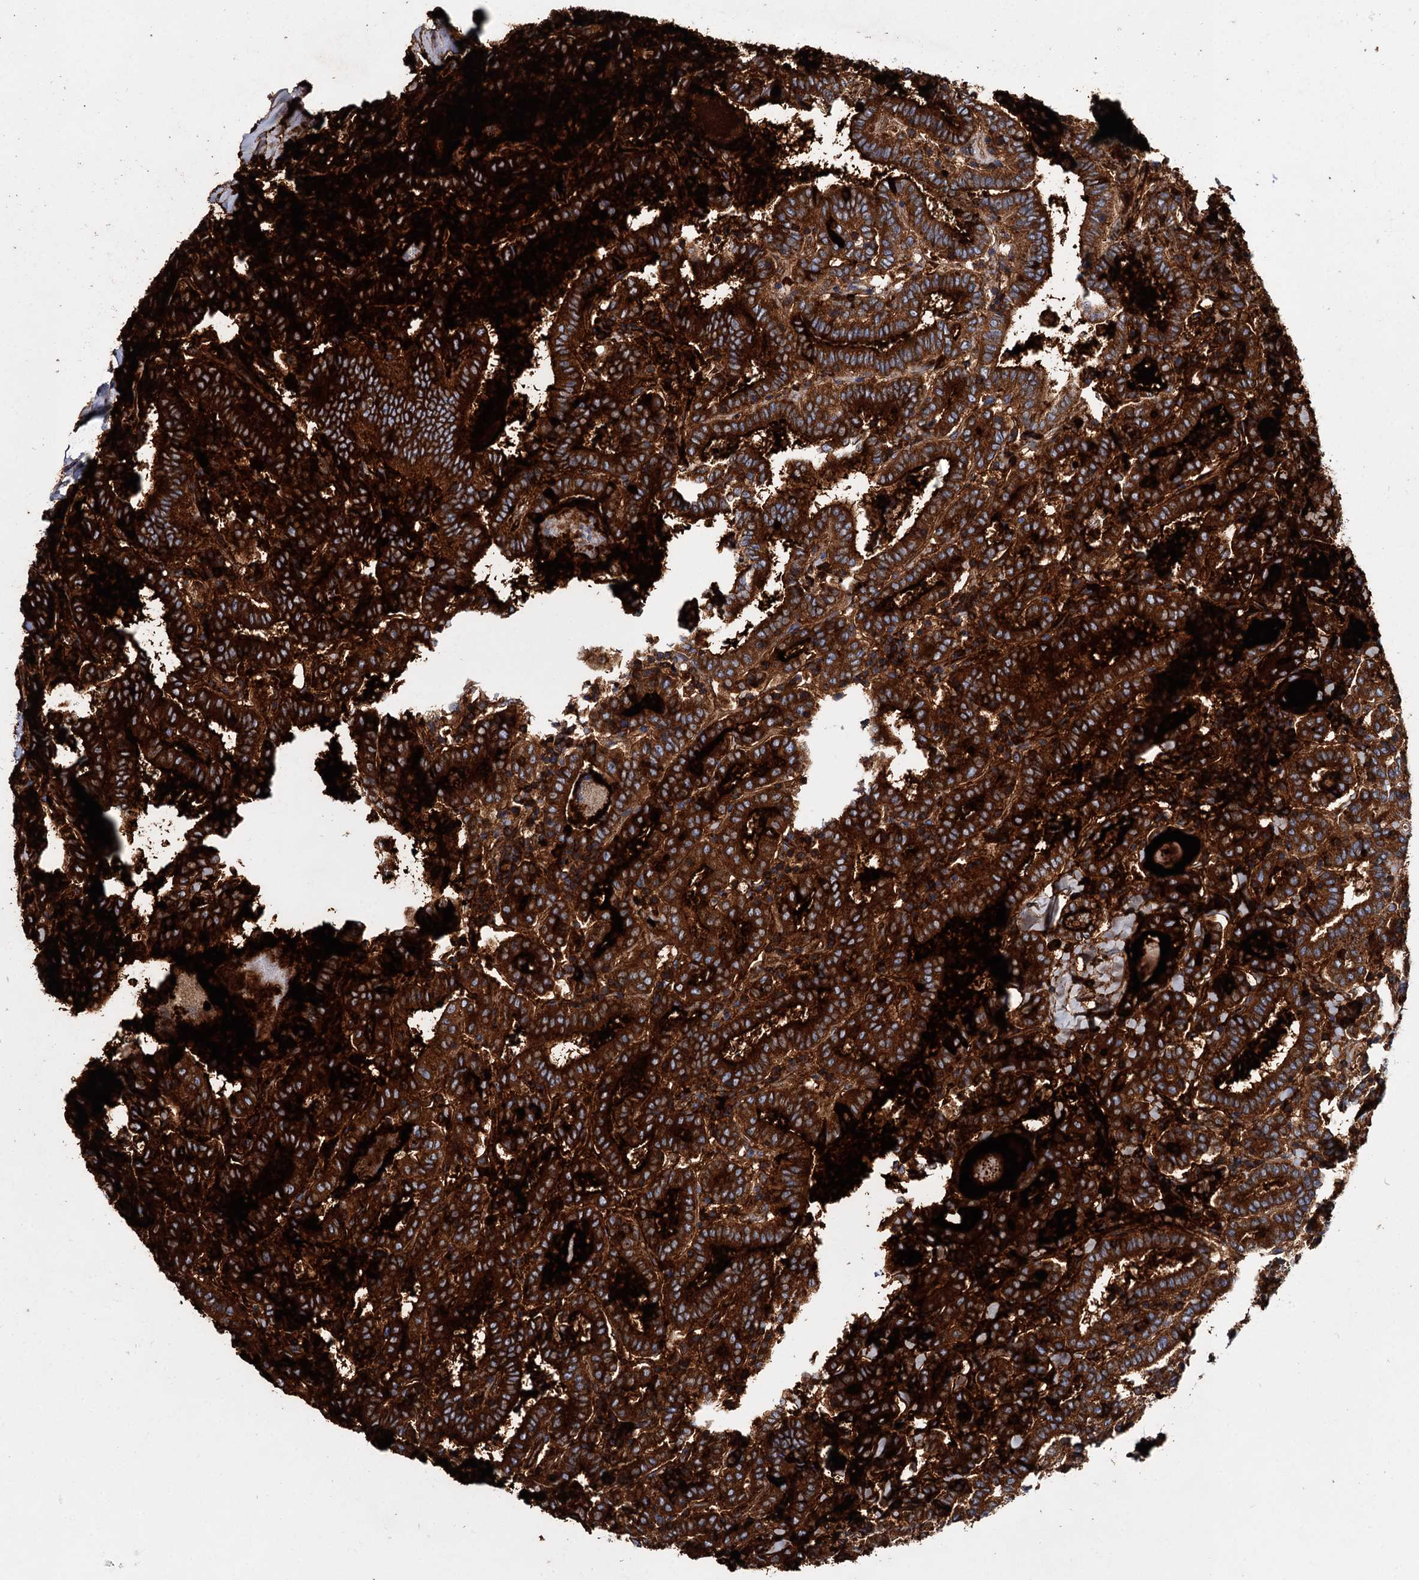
{"staining": {"intensity": "strong", "quantity": ">75%", "location": "cytoplasmic/membranous"}, "tissue": "thyroid cancer", "cell_type": "Tumor cells", "image_type": "cancer", "snomed": [{"axis": "morphology", "description": "Papillary adenocarcinoma, NOS"}, {"axis": "topography", "description": "Thyroid gland"}], "caption": "Brown immunohistochemical staining in human thyroid papillary adenocarcinoma shows strong cytoplasmic/membranous positivity in approximately >75% of tumor cells.", "gene": "UBASH3B", "patient": {"sex": "female", "age": 72}}